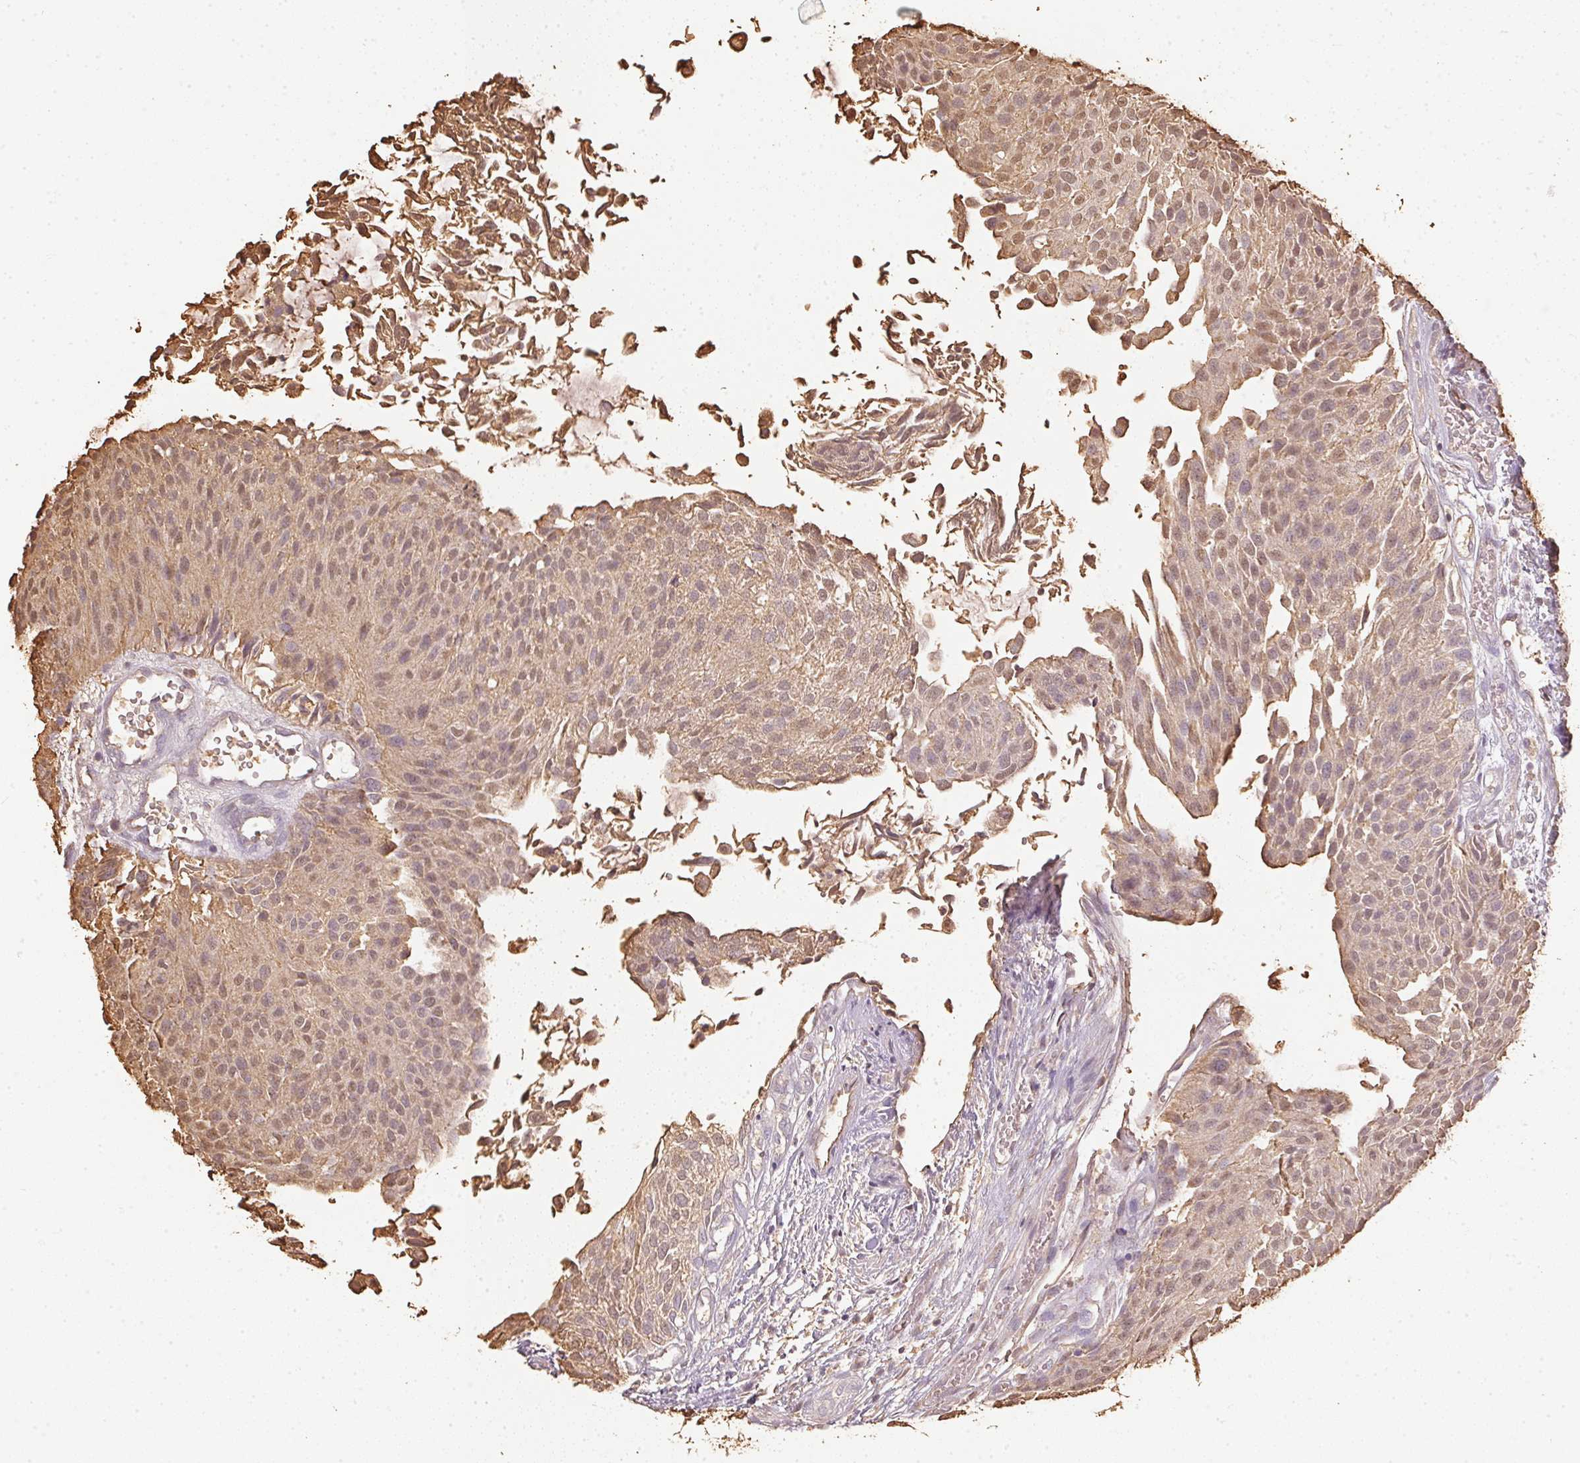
{"staining": {"intensity": "weak", "quantity": ">75%", "location": "cytoplasmic/membranous,nuclear"}, "tissue": "urothelial cancer", "cell_type": "Tumor cells", "image_type": "cancer", "snomed": [{"axis": "morphology", "description": "Urothelial carcinoma, NOS"}, {"axis": "topography", "description": "Urinary bladder"}], "caption": "A brown stain highlights weak cytoplasmic/membranous and nuclear positivity of a protein in human transitional cell carcinoma tumor cells.", "gene": "S100A3", "patient": {"sex": "male", "age": 84}}